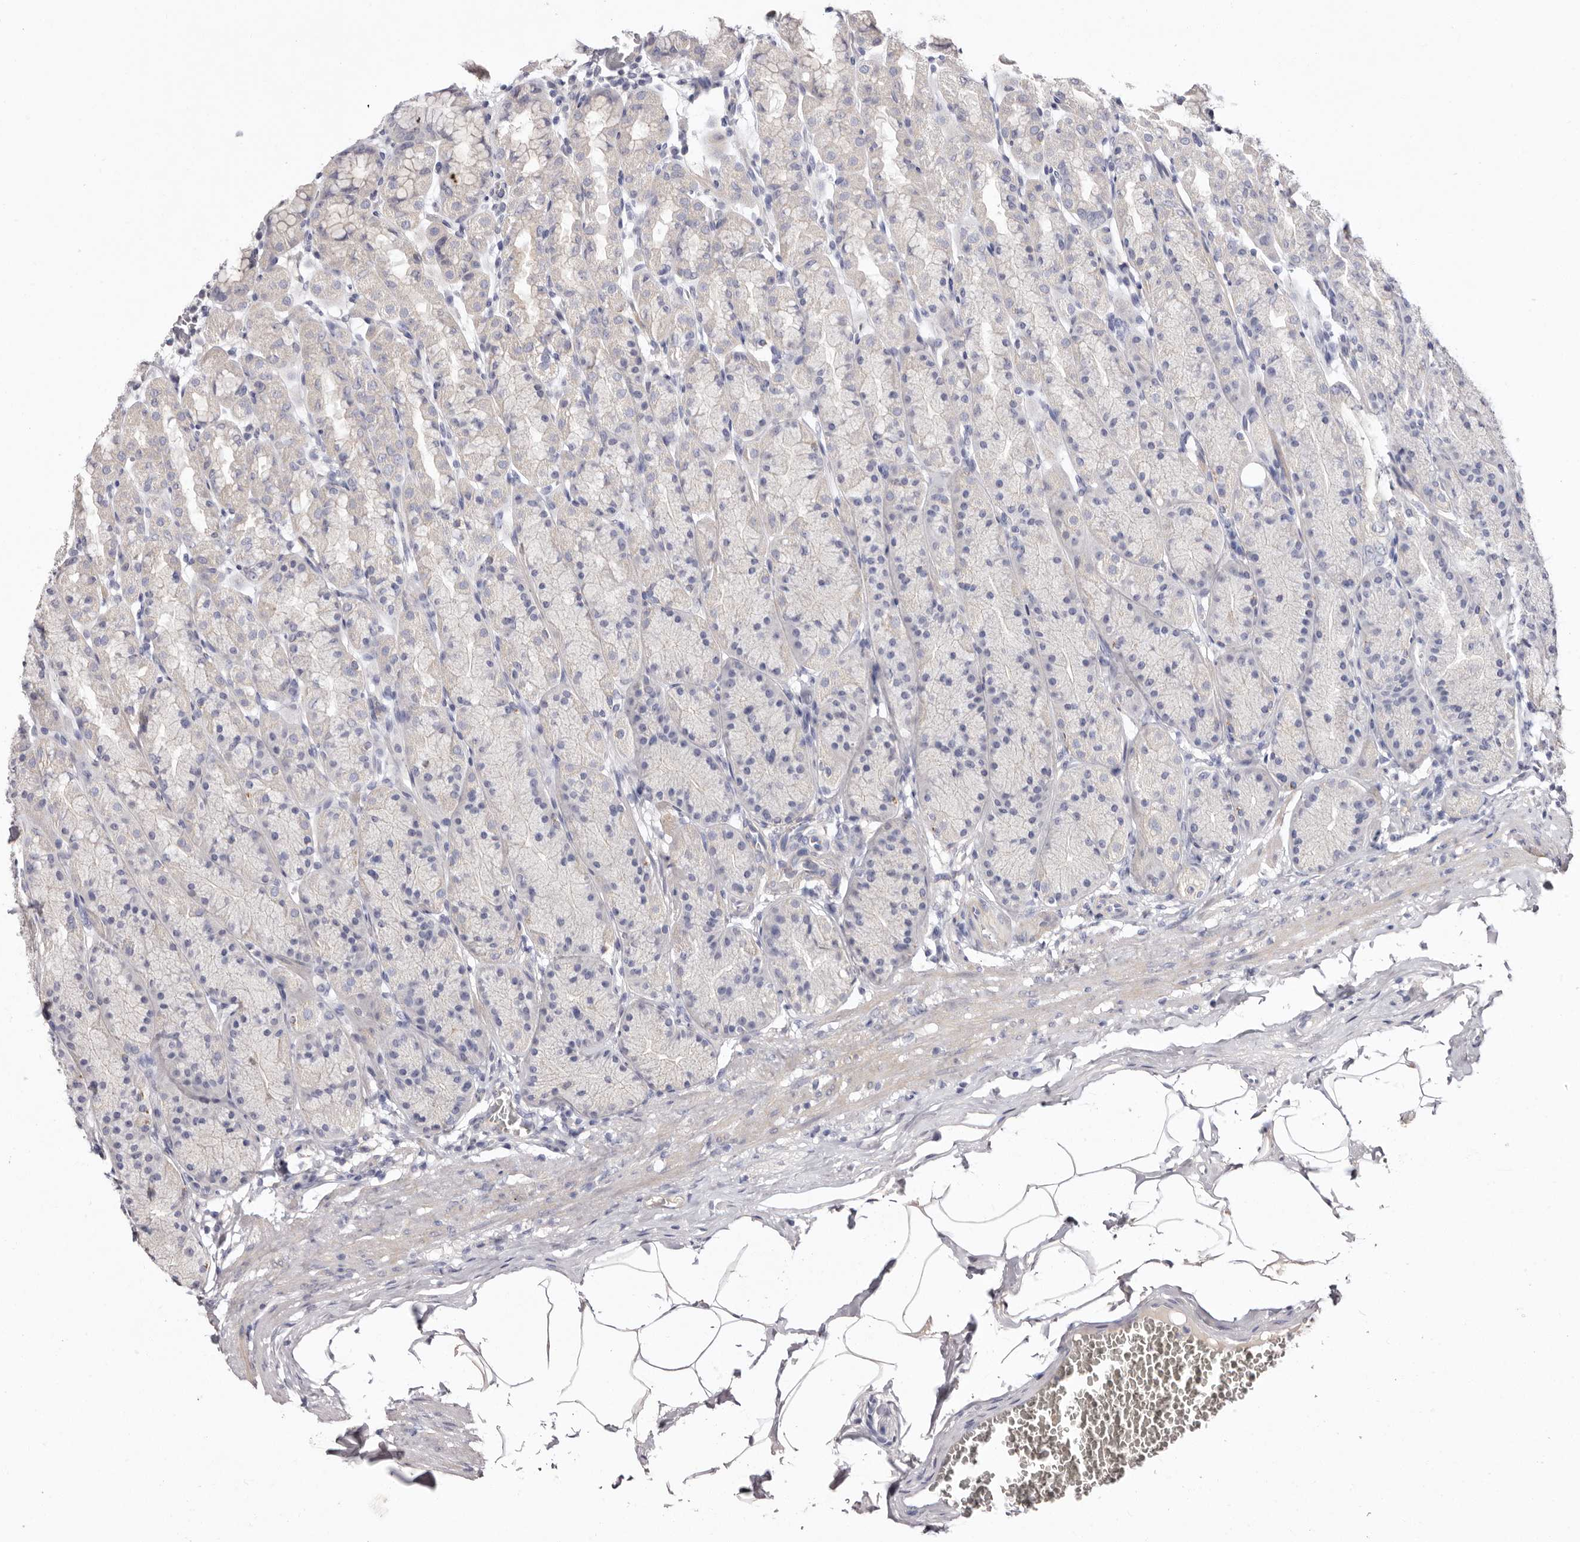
{"staining": {"intensity": "negative", "quantity": "none", "location": "none"}, "tissue": "stomach", "cell_type": "Glandular cells", "image_type": "normal", "snomed": [{"axis": "morphology", "description": "Normal tissue, NOS"}, {"axis": "topography", "description": "Stomach"}], "caption": "Glandular cells show no significant positivity in unremarkable stomach. The staining was performed using DAB to visualize the protein expression in brown, while the nuclei were stained in blue with hematoxylin (Magnification: 20x).", "gene": "S1PR5", "patient": {"sex": "male", "age": 42}}